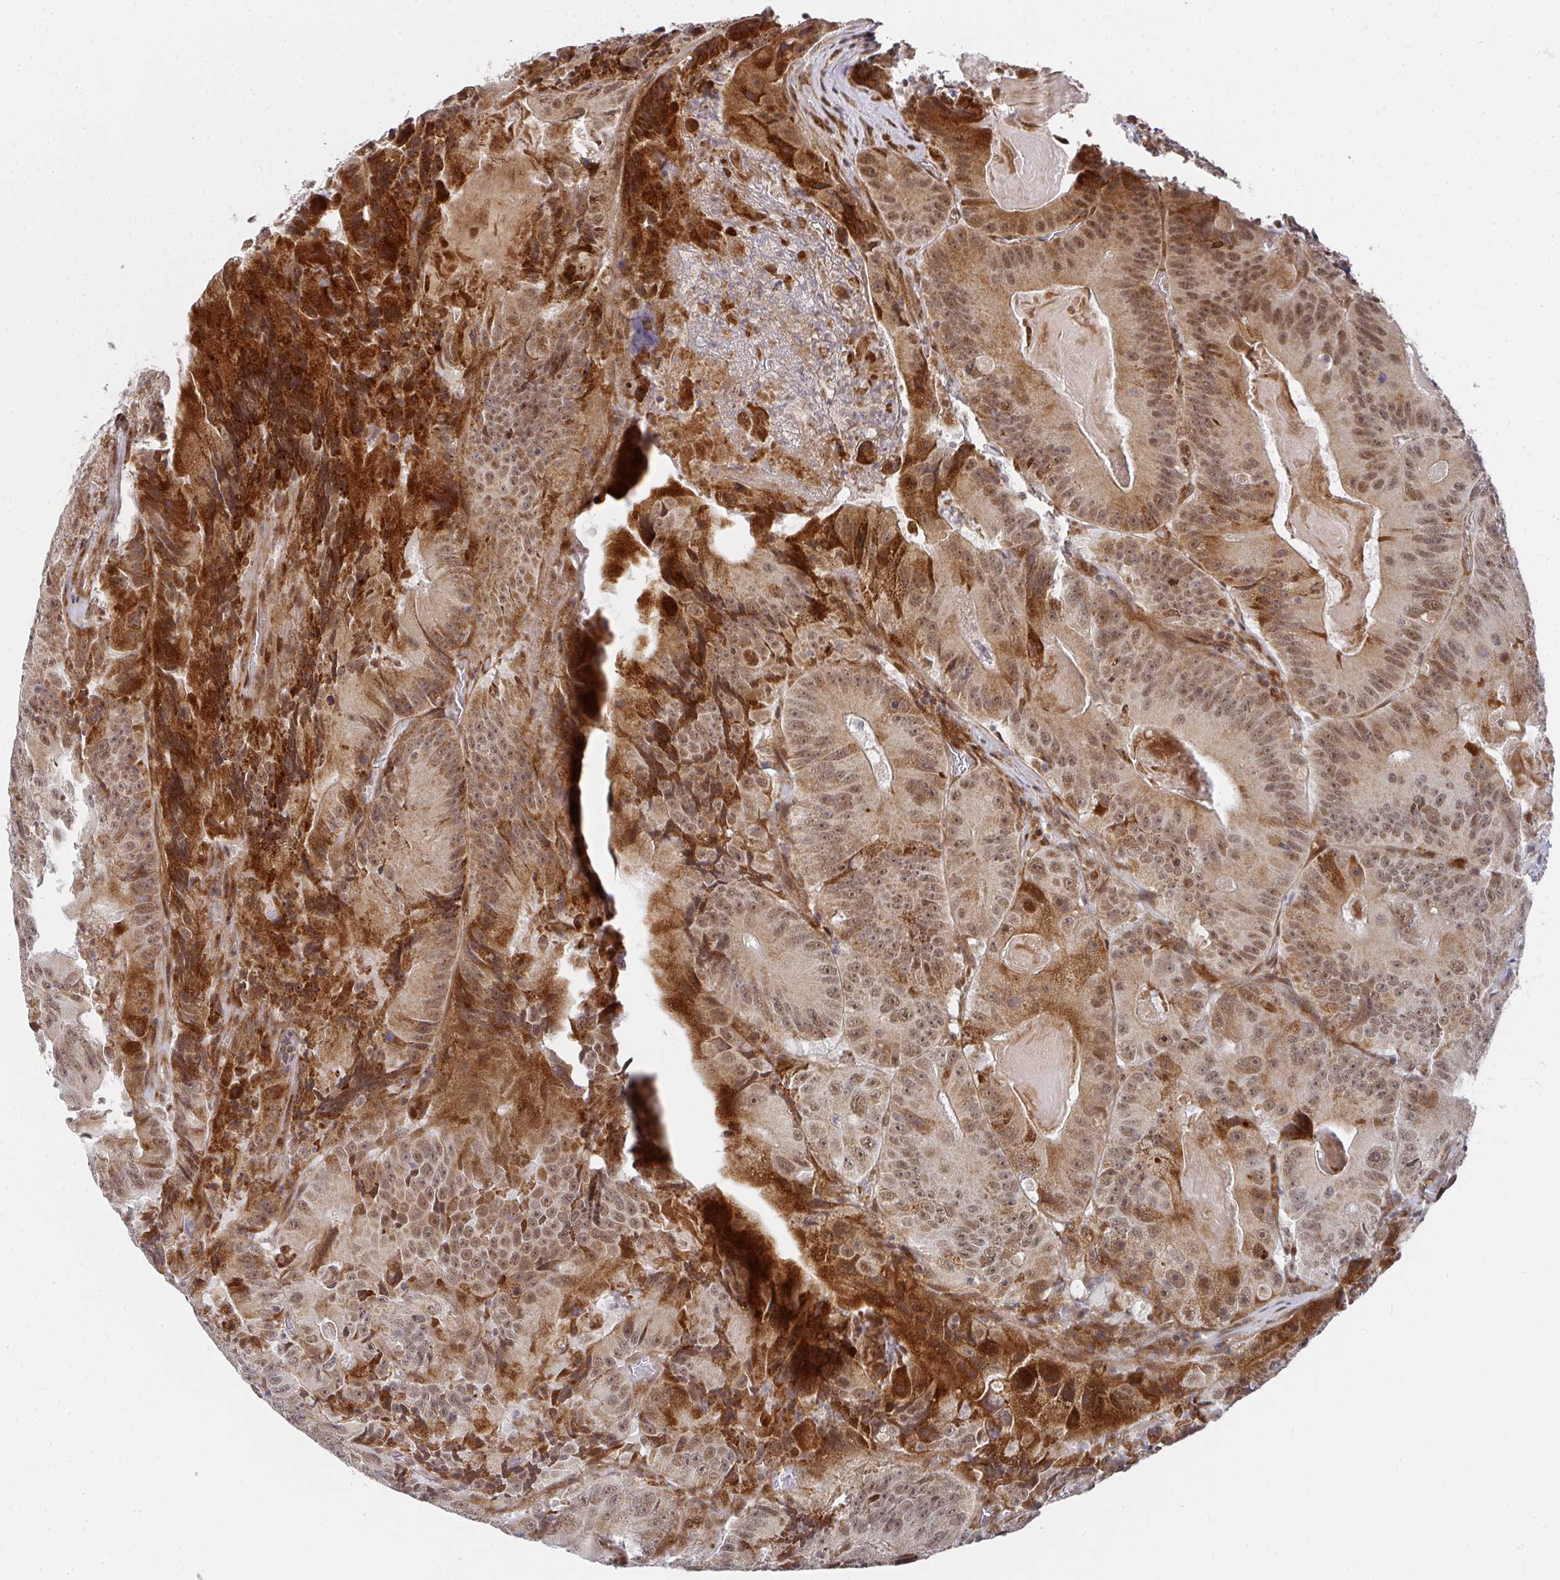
{"staining": {"intensity": "strong", "quantity": ">75%", "location": "cytoplasmic/membranous,nuclear"}, "tissue": "colorectal cancer", "cell_type": "Tumor cells", "image_type": "cancer", "snomed": [{"axis": "morphology", "description": "Adenocarcinoma, NOS"}, {"axis": "topography", "description": "Colon"}], "caption": "The immunohistochemical stain shows strong cytoplasmic/membranous and nuclear positivity in tumor cells of colorectal adenocarcinoma tissue. (DAB (3,3'-diaminobenzidine) IHC, brown staining for protein, blue staining for nuclei).", "gene": "RBBP5", "patient": {"sex": "female", "age": 86}}